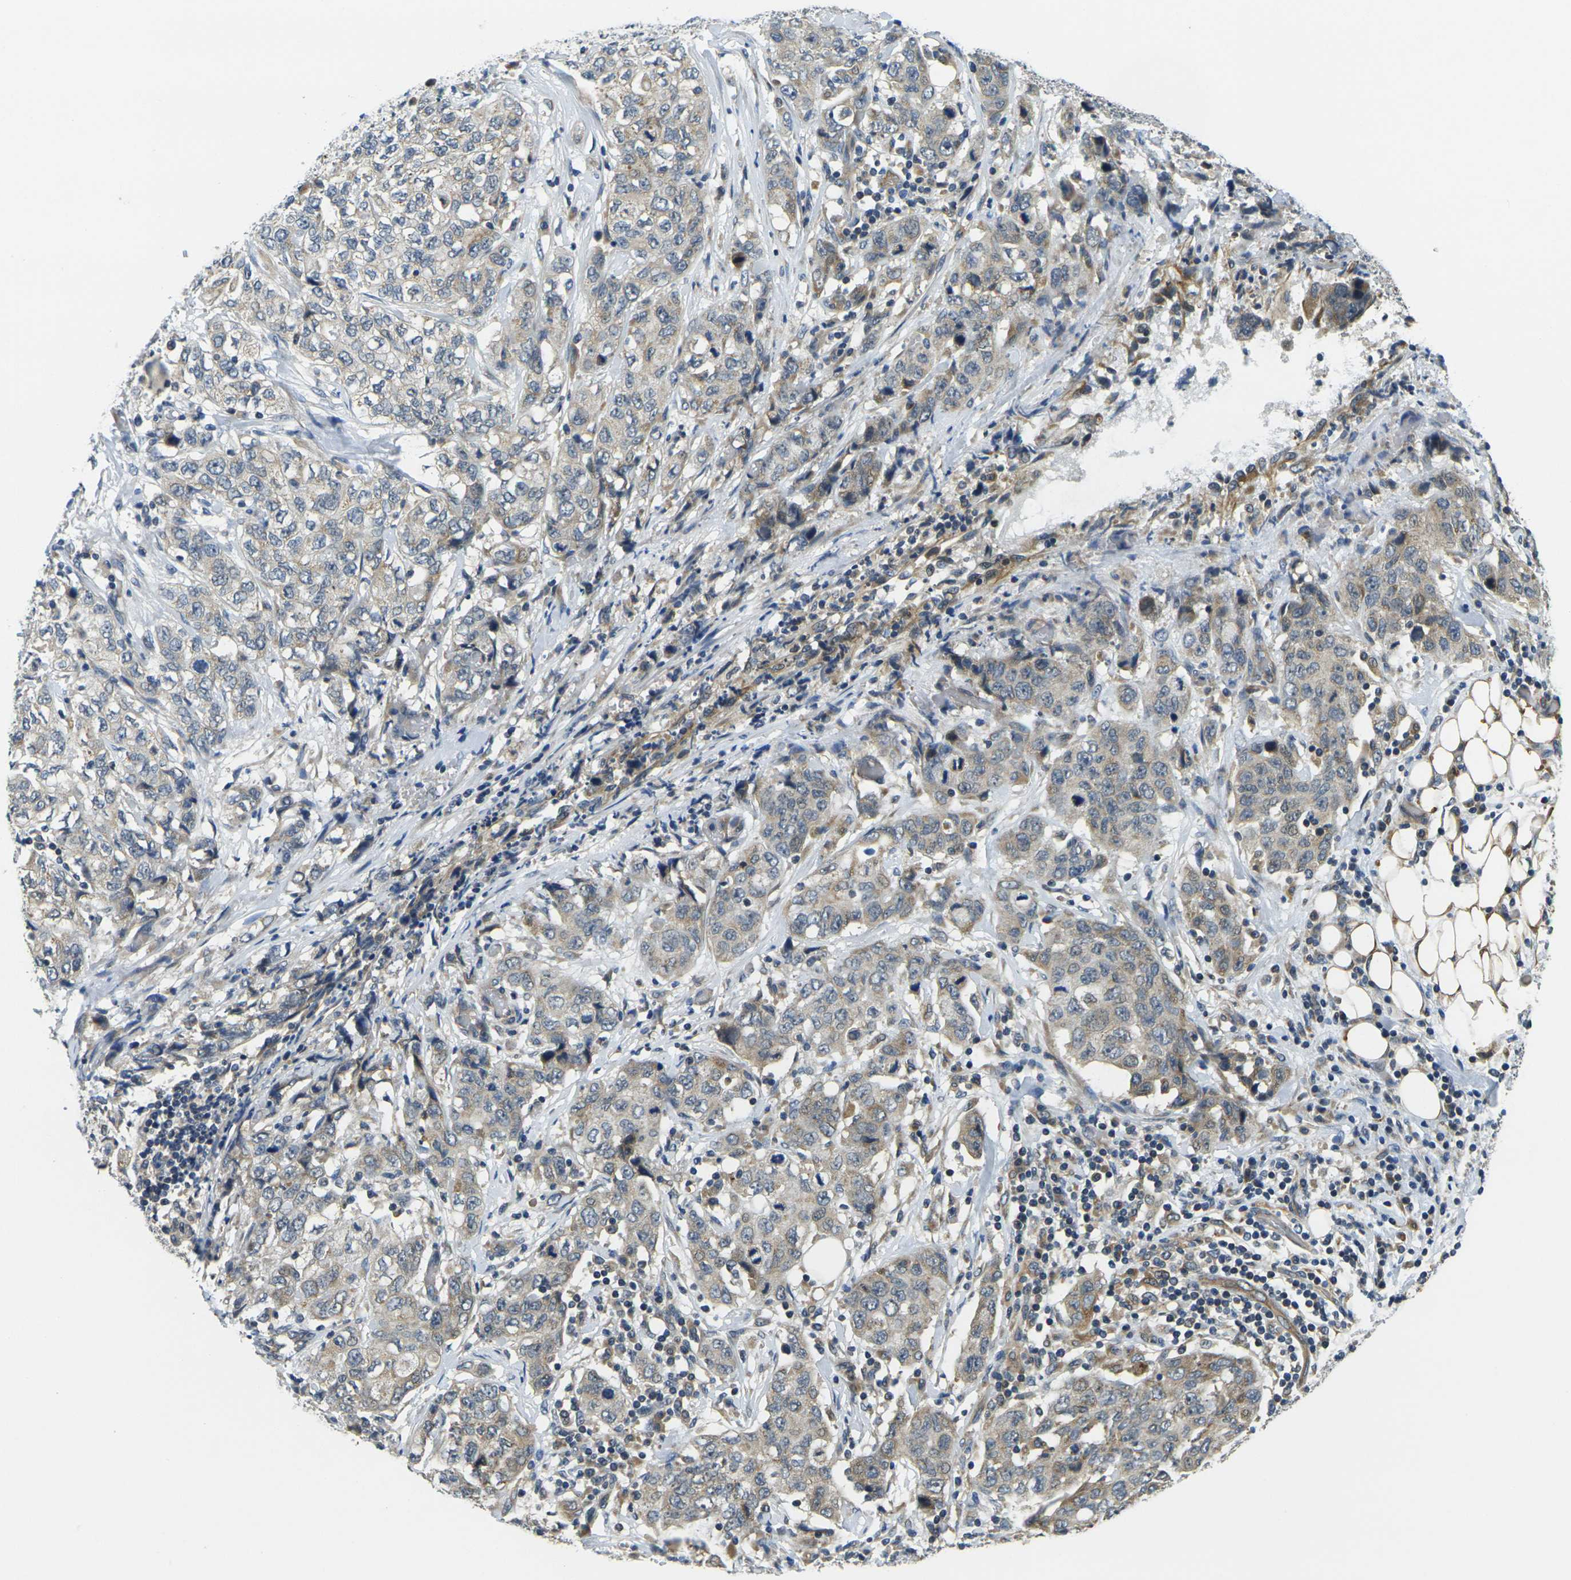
{"staining": {"intensity": "weak", "quantity": "<25%", "location": "cytoplasmic/membranous"}, "tissue": "stomach cancer", "cell_type": "Tumor cells", "image_type": "cancer", "snomed": [{"axis": "morphology", "description": "Adenocarcinoma, NOS"}, {"axis": "topography", "description": "Stomach"}], "caption": "Immunohistochemistry histopathology image of neoplastic tissue: human adenocarcinoma (stomach) stained with DAB shows no significant protein expression in tumor cells. (DAB IHC with hematoxylin counter stain).", "gene": "MINAR2", "patient": {"sex": "male", "age": 48}}